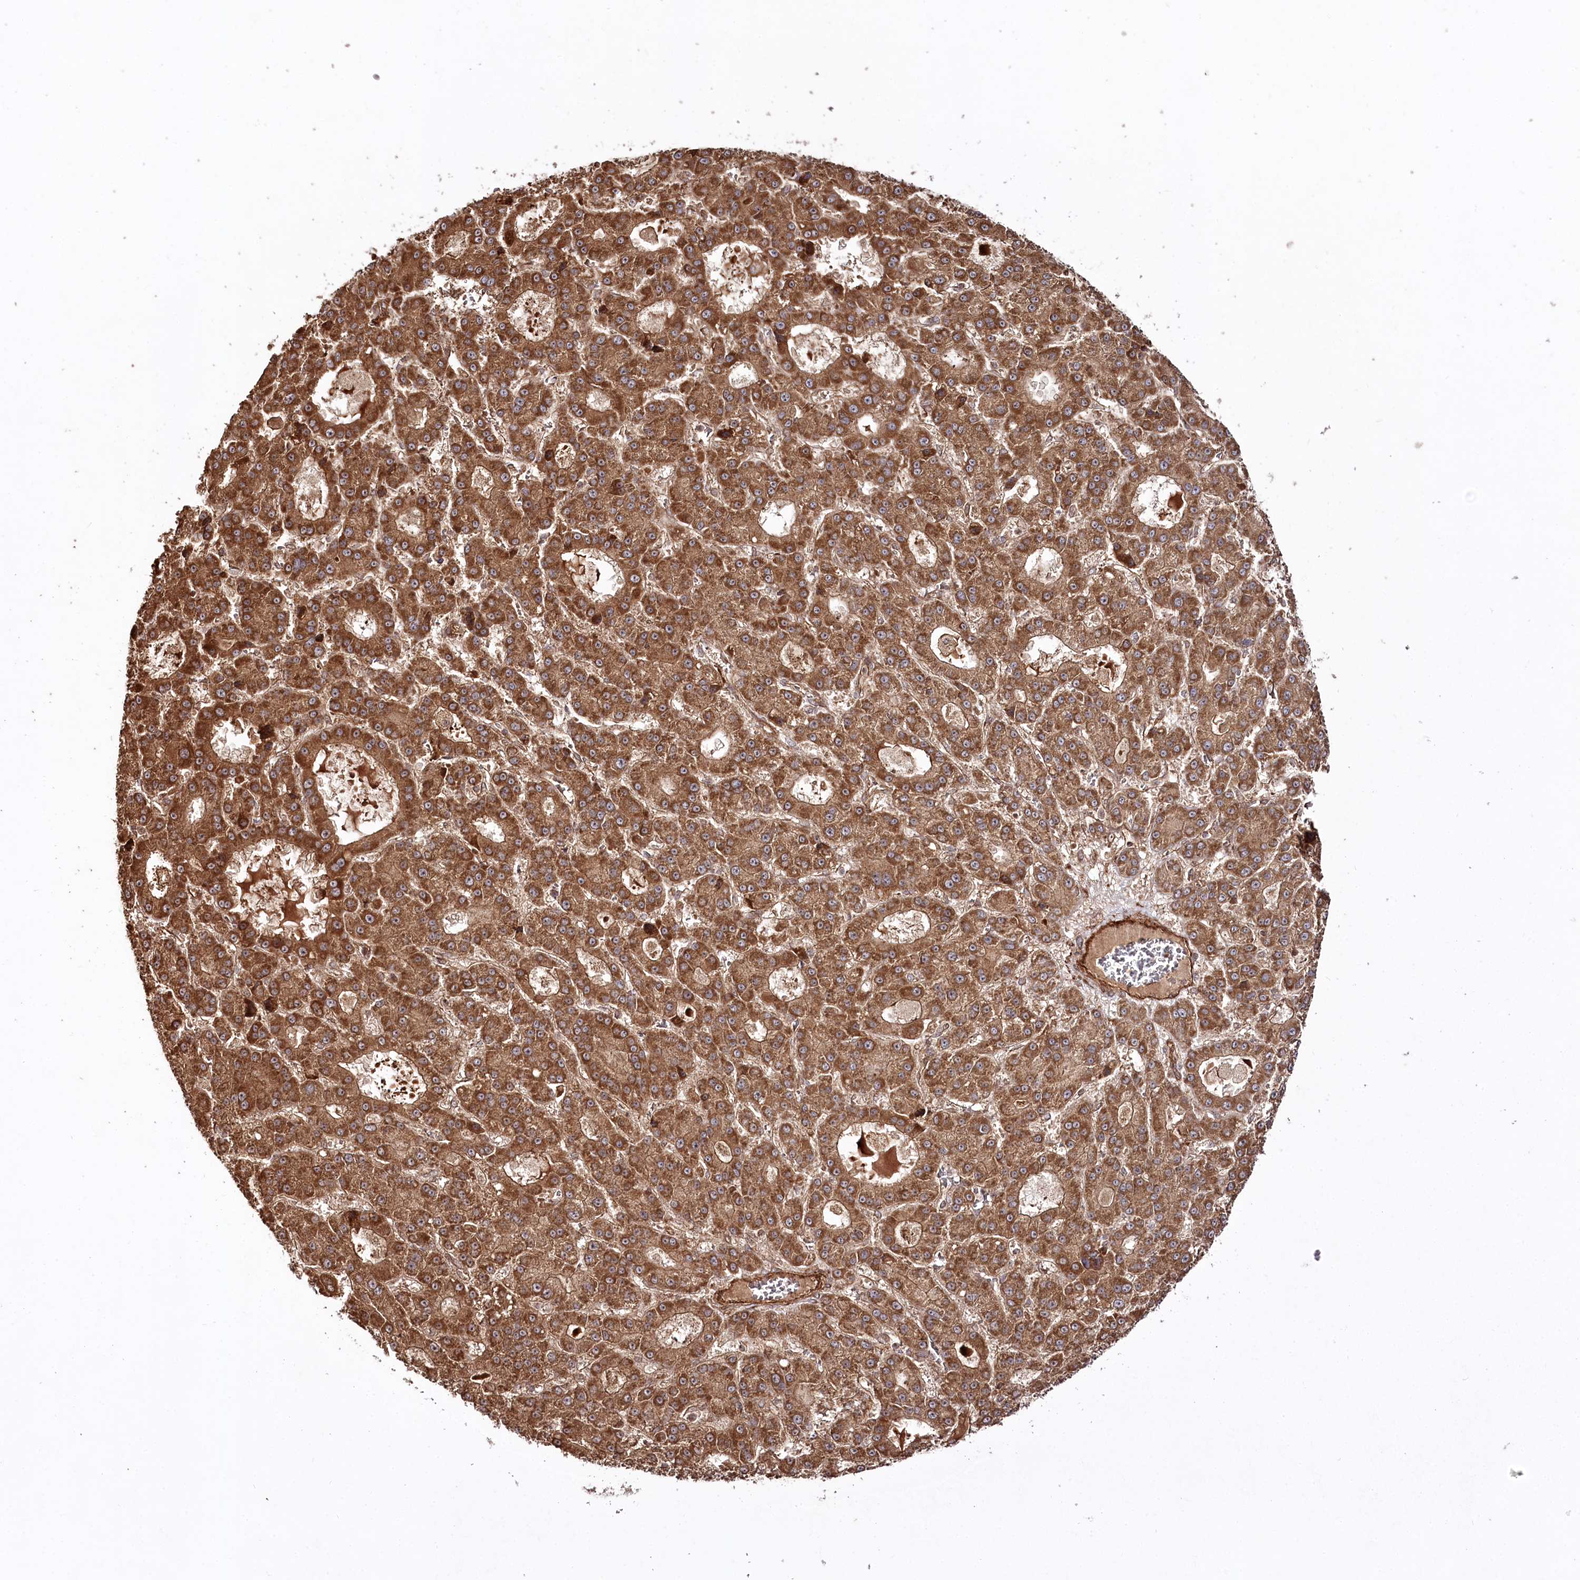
{"staining": {"intensity": "strong", "quantity": ">75%", "location": "cytoplasmic/membranous"}, "tissue": "liver cancer", "cell_type": "Tumor cells", "image_type": "cancer", "snomed": [{"axis": "morphology", "description": "Carcinoma, Hepatocellular, NOS"}, {"axis": "topography", "description": "Liver"}], "caption": "Immunohistochemistry micrograph of neoplastic tissue: liver cancer stained using IHC exhibits high levels of strong protein expression localized specifically in the cytoplasmic/membranous of tumor cells, appearing as a cytoplasmic/membranous brown color.", "gene": "REXO2", "patient": {"sex": "male", "age": 70}}